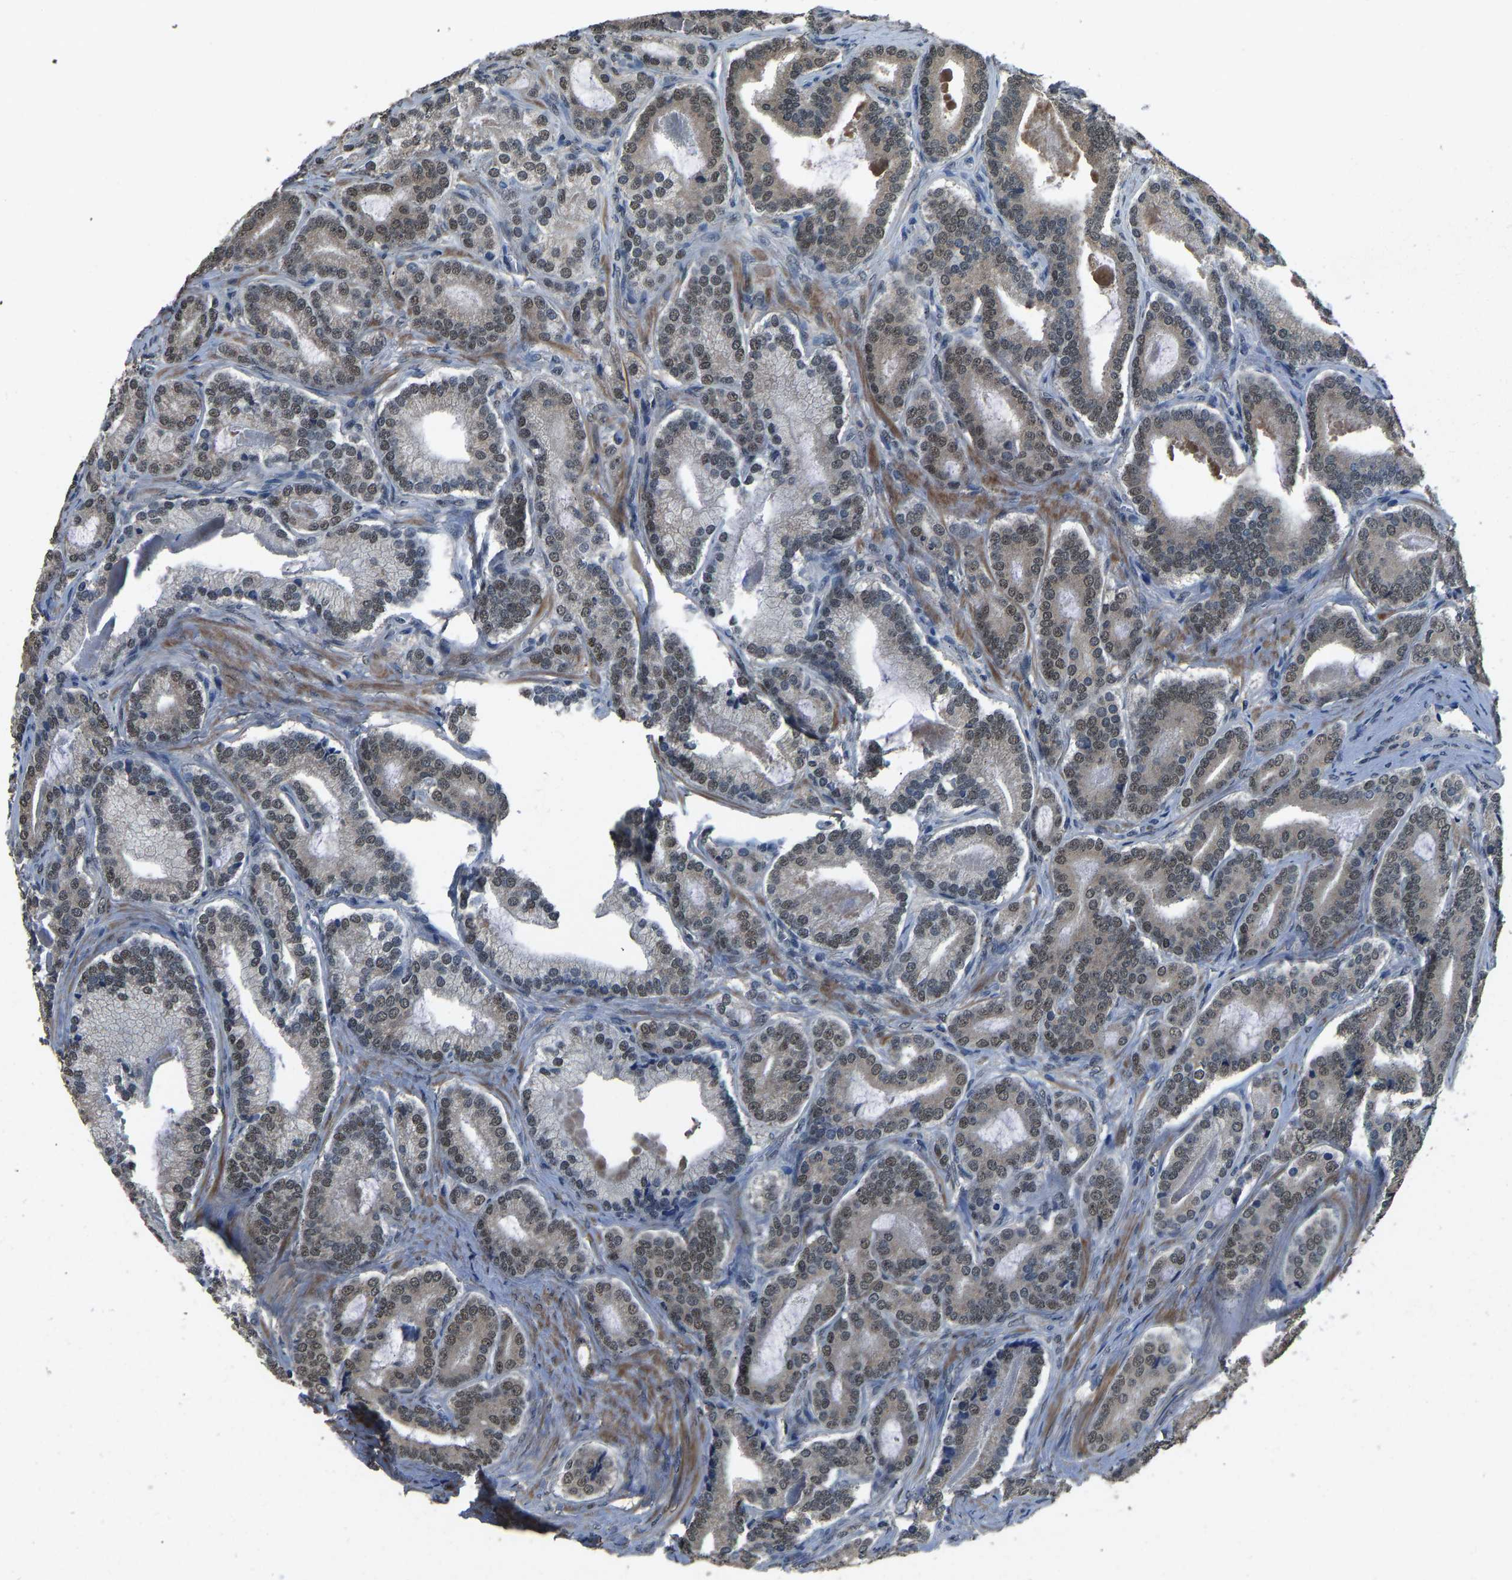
{"staining": {"intensity": "weak", "quantity": ">75%", "location": "nuclear"}, "tissue": "prostate cancer", "cell_type": "Tumor cells", "image_type": "cancer", "snomed": [{"axis": "morphology", "description": "Adenocarcinoma, High grade"}, {"axis": "topography", "description": "Prostate"}], "caption": "An immunohistochemistry (IHC) photomicrograph of neoplastic tissue is shown. Protein staining in brown labels weak nuclear positivity in prostate cancer within tumor cells.", "gene": "TOX4", "patient": {"sex": "male", "age": 60}}